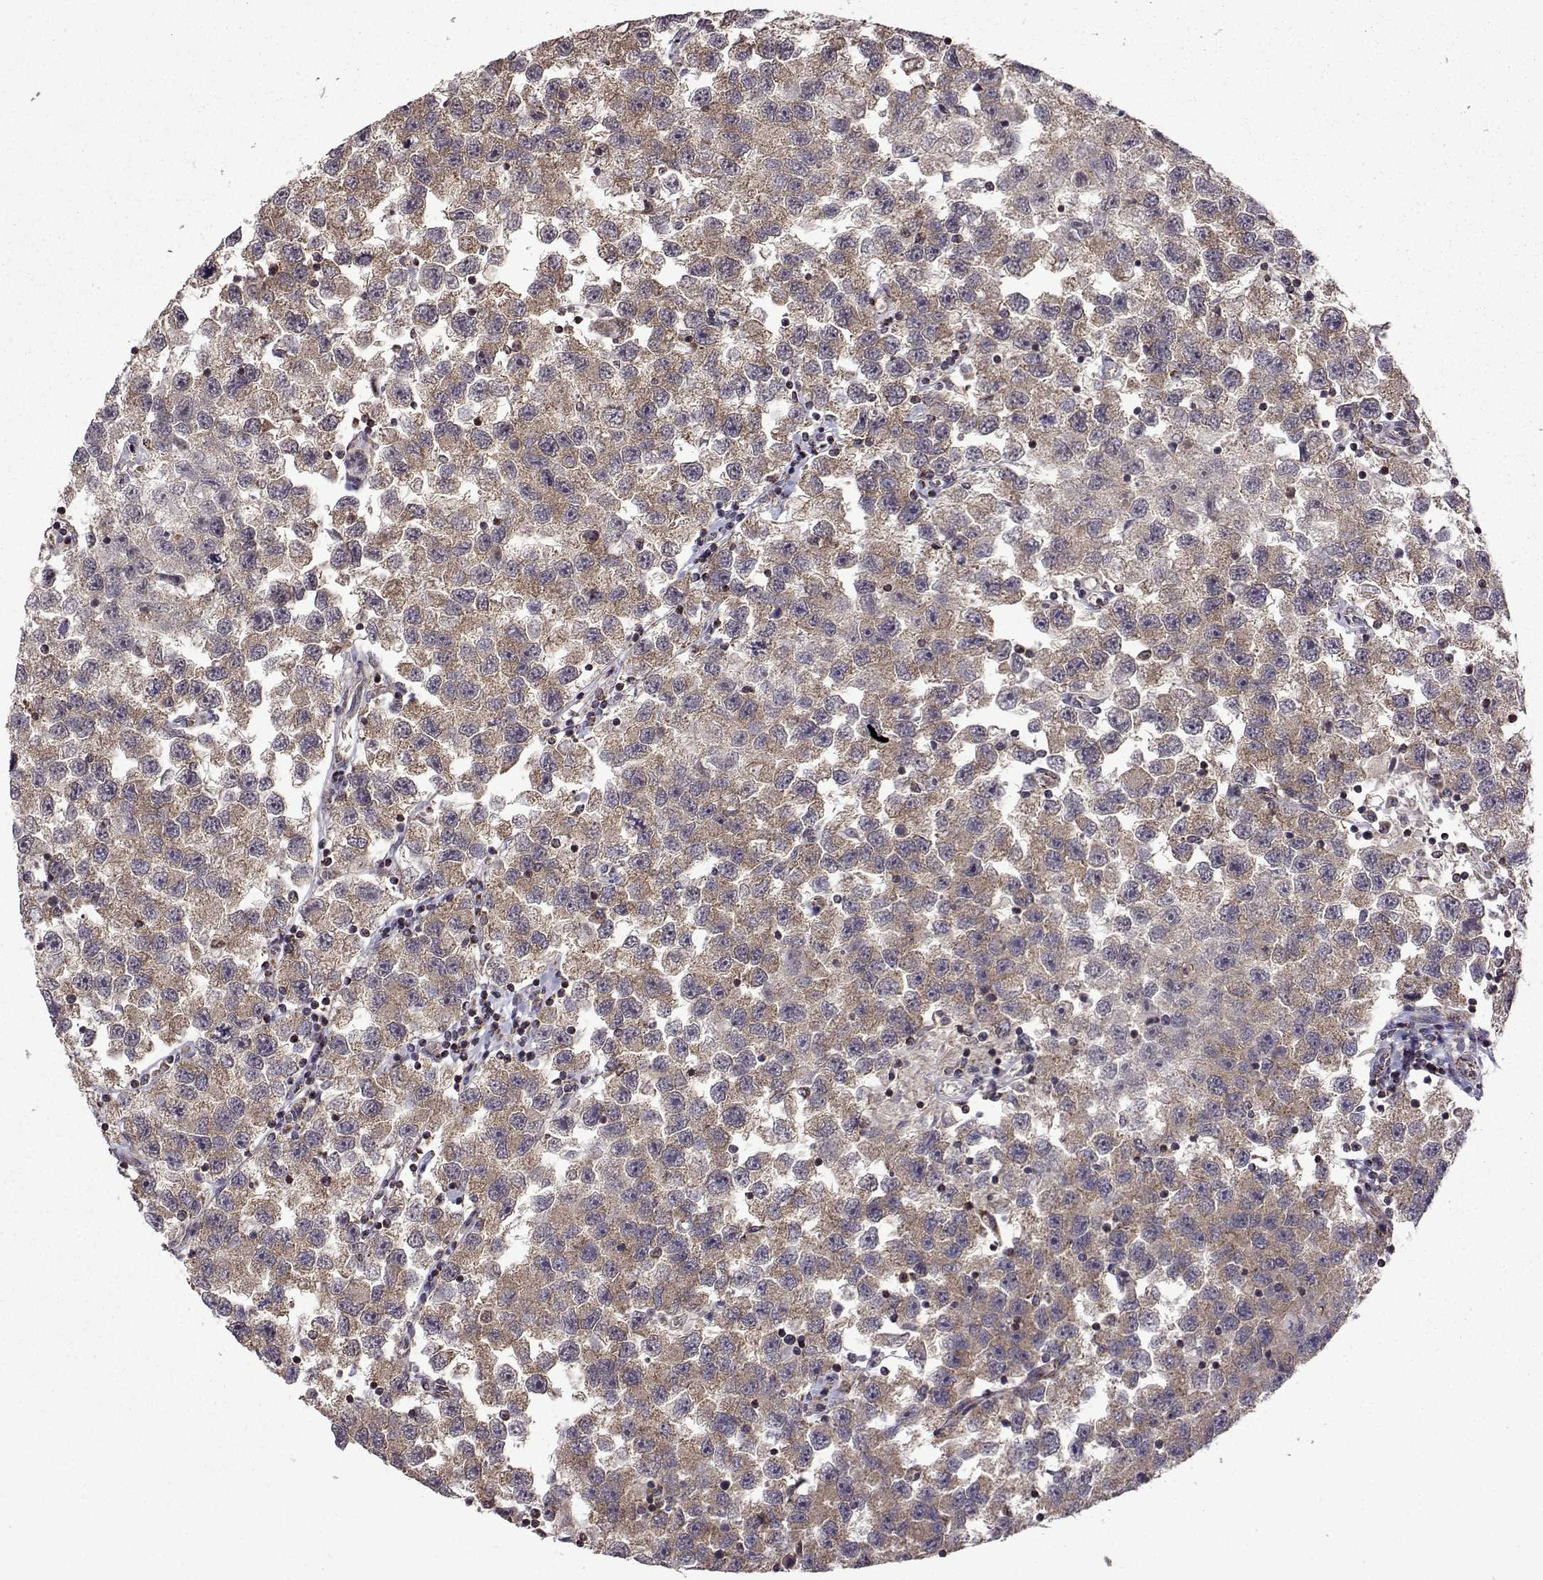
{"staining": {"intensity": "weak", "quantity": "25%-75%", "location": "cytoplasmic/membranous"}, "tissue": "testis cancer", "cell_type": "Tumor cells", "image_type": "cancer", "snomed": [{"axis": "morphology", "description": "Seminoma, NOS"}, {"axis": "topography", "description": "Testis"}], "caption": "DAB (3,3'-diaminobenzidine) immunohistochemical staining of human seminoma (testis) displays weak cytoplasmic/membranous protein staining in approximately 25%-75% of tumor cells.", "gene": "TAB2", "patient": {"sex": "male", "age": 26}}